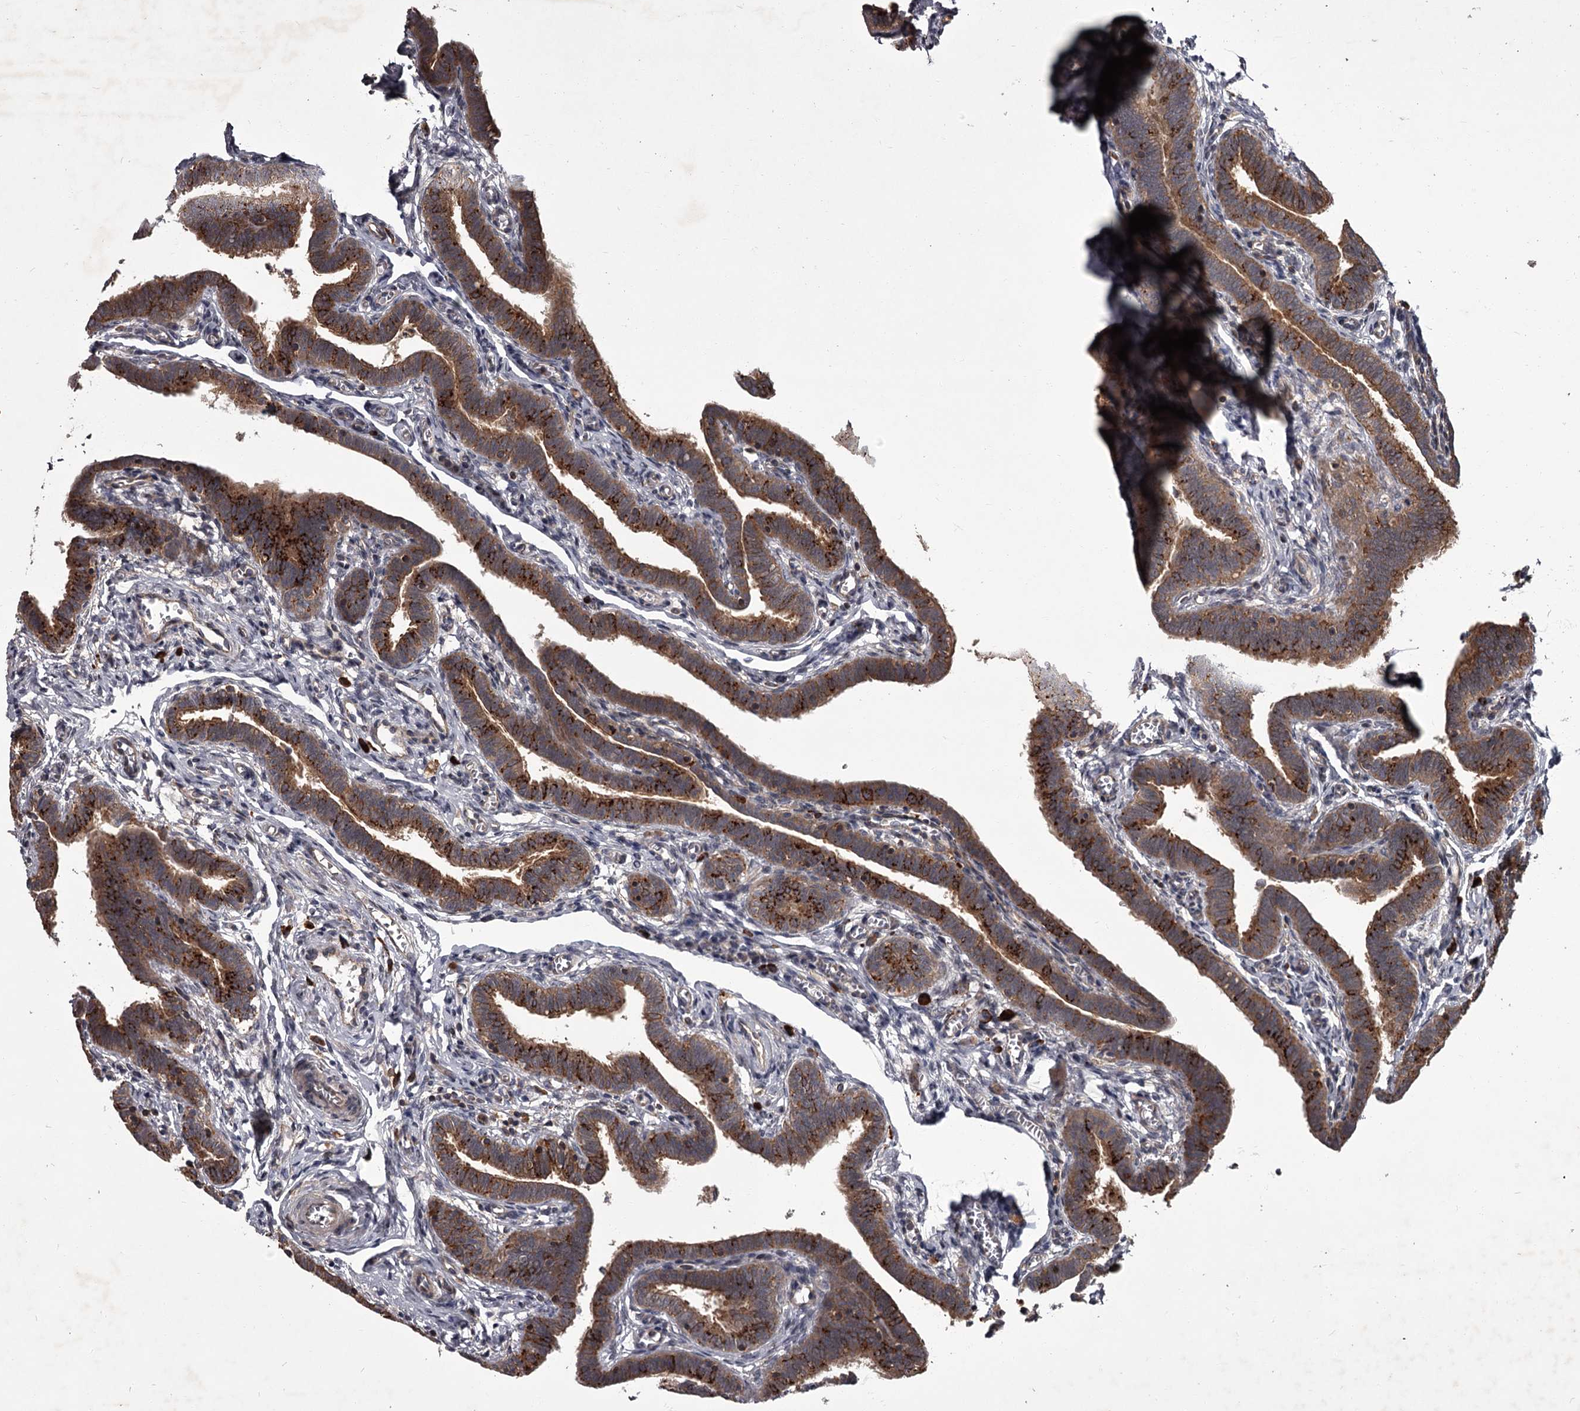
{"staining": {"intensity": "moderate", "quantity": ">75%", "location": "cytoplasmic/membranous"}, "tissue": "fallopian tube", "cell_type": "Glandular cells", "image_type": "normal", "snomed": [{"axis": "morphology", "description": "Normal tissue, NOS"}, {"axis": "topography", "description": "Fallopian tube"}], "caption": "A brown stain shows moderate cytoplasmic/membranous staining of a protein in glandular cells of benign fallopian tube. (DAB IHC with brightfield microscopy, high magnification).", "gene": "UNC93B1", "patient": {"sex": "female", "age": 36}}